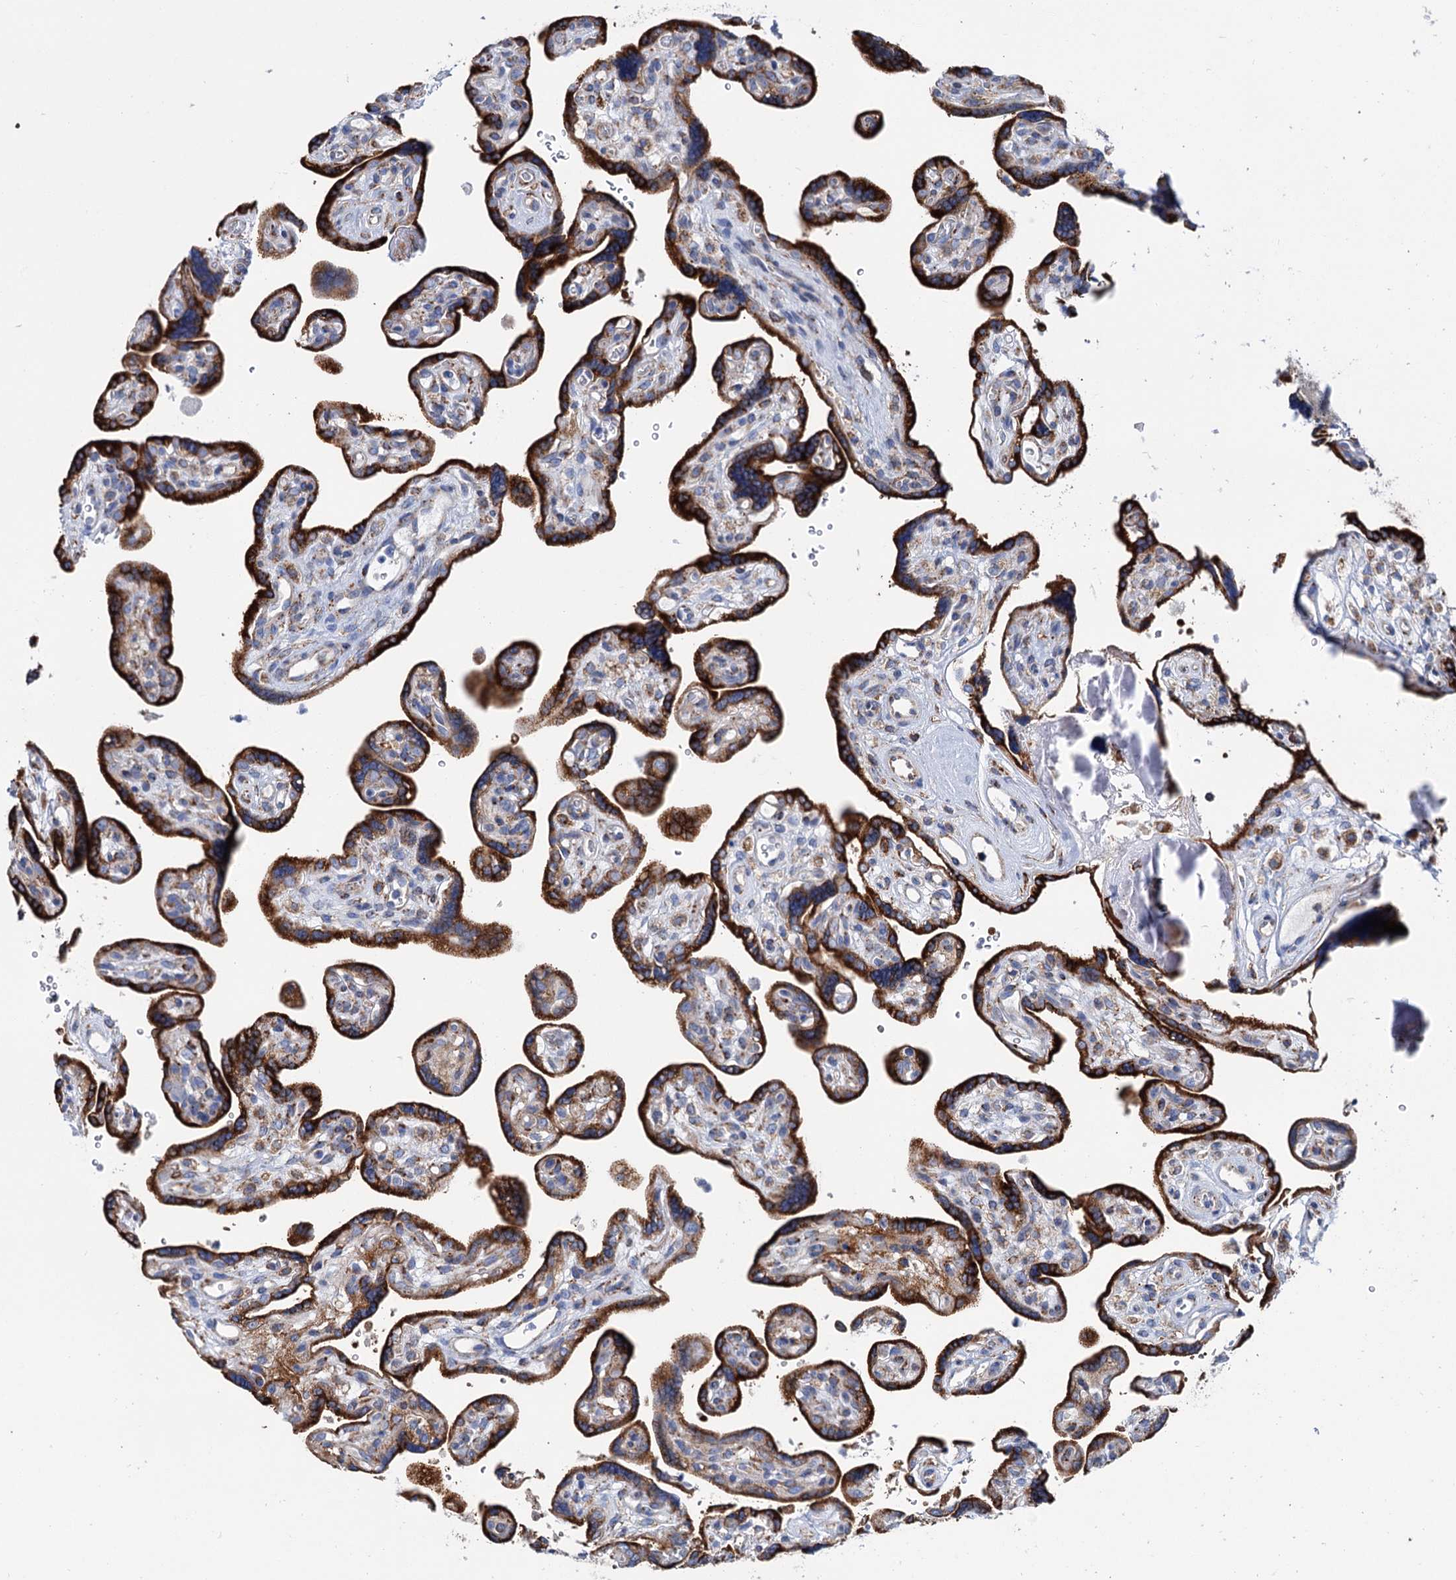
{"staining": {"intensity": "strong", "quantity": ">75%", "location": "cytoplasmic/membranous"}, "tissue": "placenta", "cell_type": "Trophoblastic cells", "image_type": "normal", "snomed": [{"axis": "morphology", "description": "Normal tissue, NOS"}, {"axis": "topography", "description": "Placenta"}], "caption": "Trophoblastic cells demonstrate high levels of strong cytoplasmic/membranous positivity in approximately >75% of cells in benign placenta. (IHC, brightfield microscopy, high magnification).", "gene": "SHE", "patient": {"sex": "female", "age": 39}}